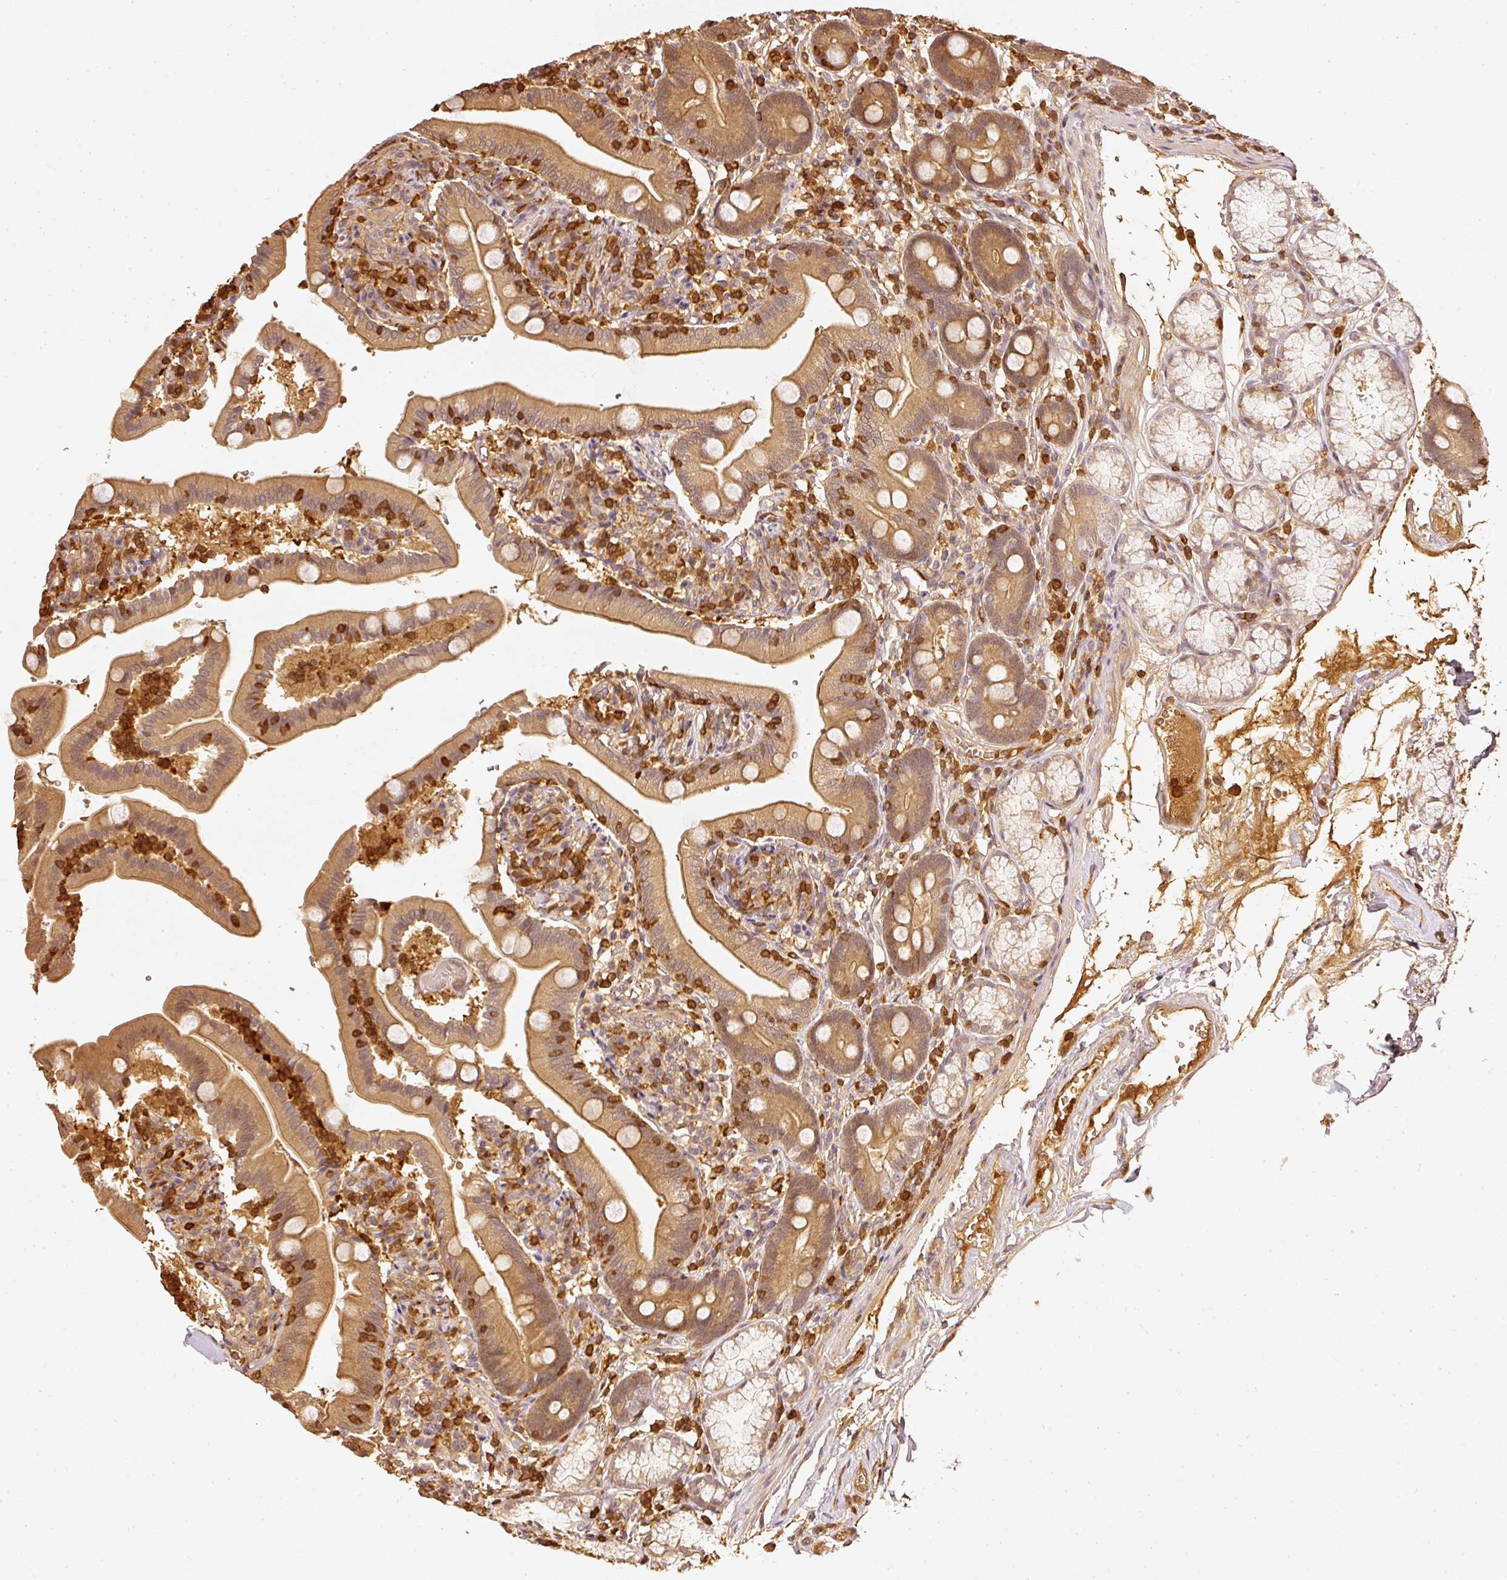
{"staining": {"intensity": "moderate", "quantity": ">75%", "location": "cytoplasmic/membranous"}, "tissue": "duodenum", "cell_type": "Glandular cells", "image_type": "normal", "snomed": [{"axis": "morphology", "description": "Normal tissue, NOS"}, {"axis": "topography", "description": "Duodenum"}], "caption": "Immunohistochemistry (IHC) of normal duodenum displays medium levels of moderate cytoplasmic/membranous positivity in approximately >75% of glandular cells. The staining was performed using DAB (3,3'-diaminobenzidine), with brown indicating positive protein expression. Nuclei are stained blue with hematoxylin.", "gene": "PFN1", "patient": {"sex": "female", "age": 67}}